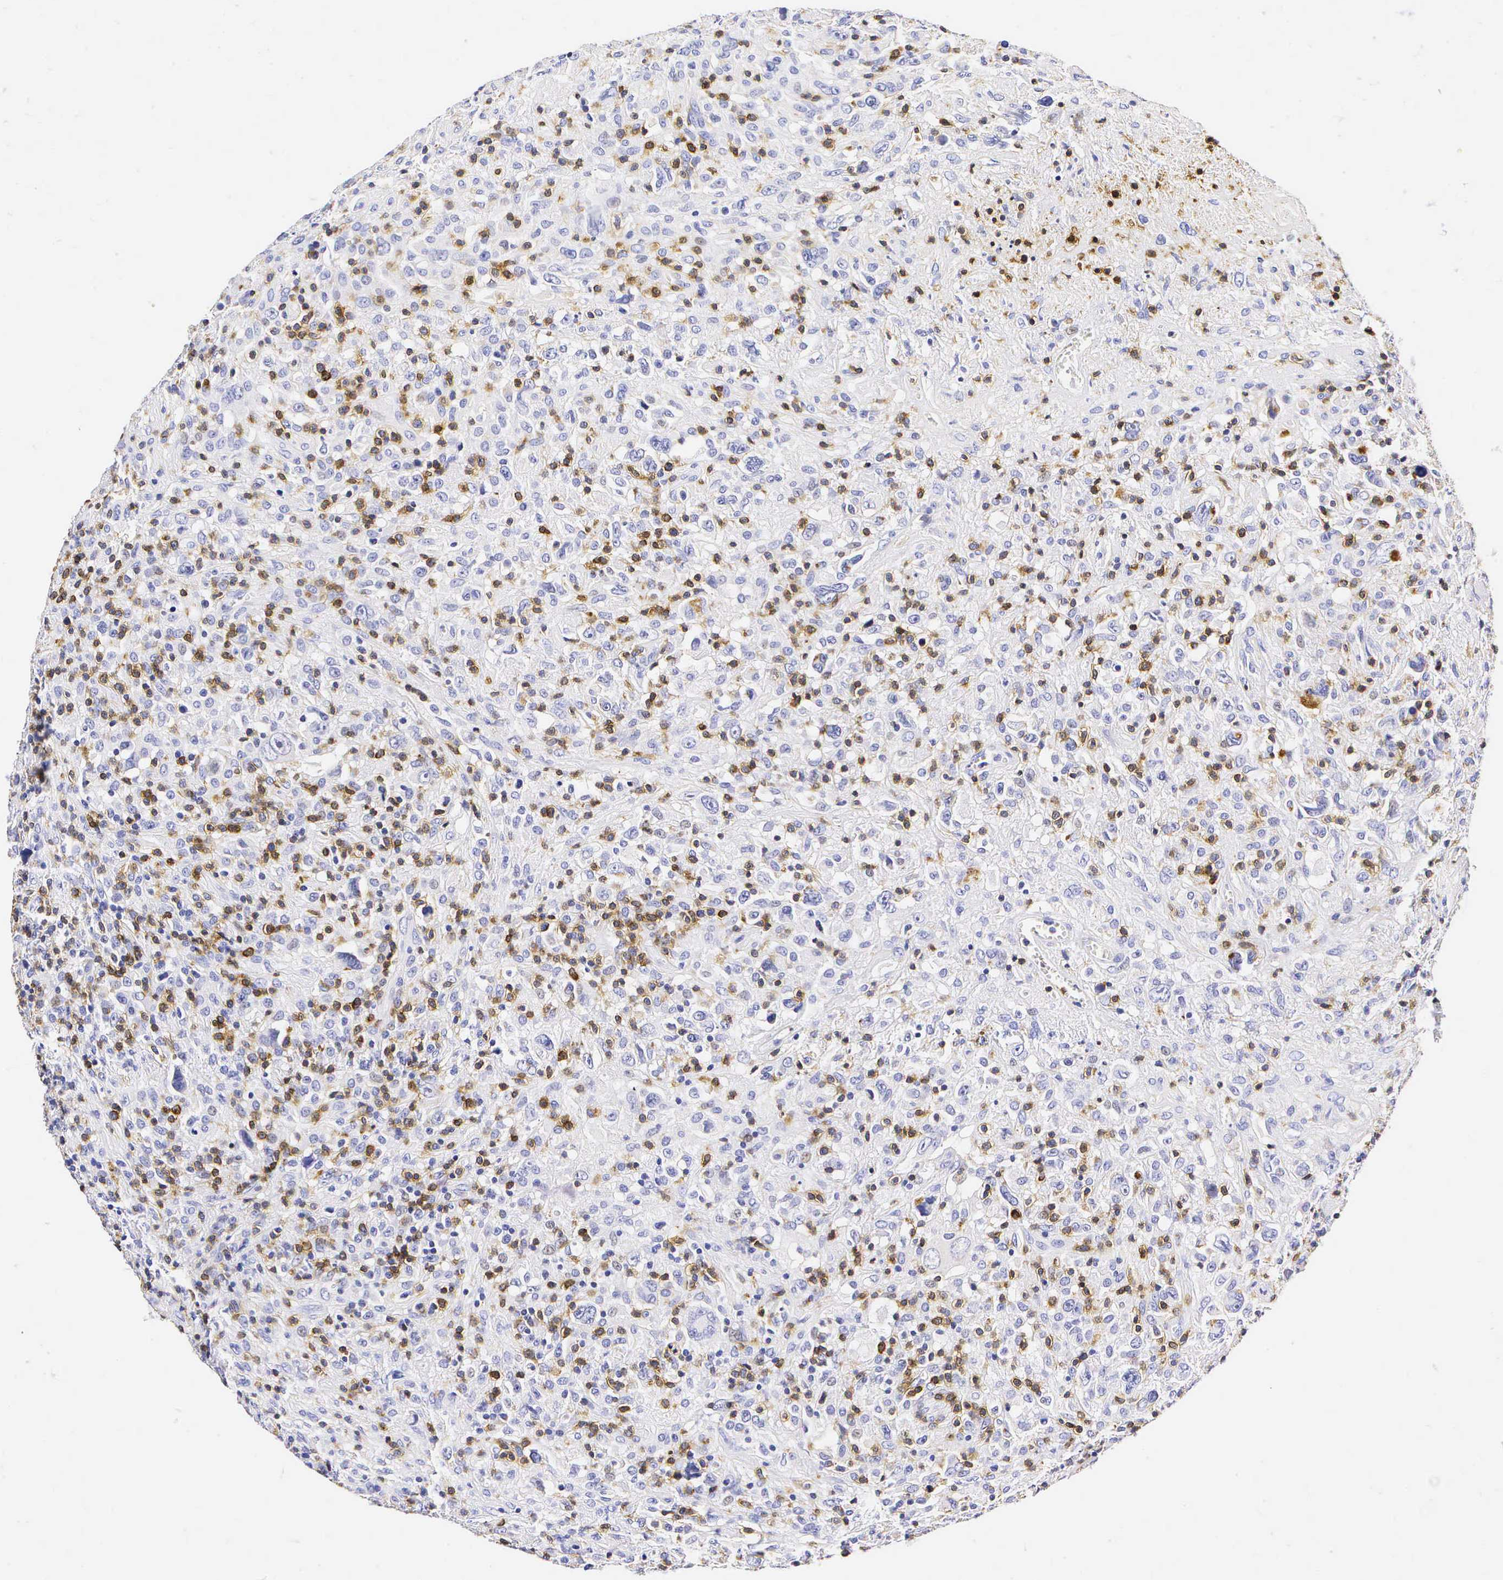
{"staining": {"intensity": "negative", "quantity": "none", "location": "none"}, "tissue": "lymphoma", "cell_type": "Tumor cells", "image_type": "cancer", "snomed": [{"axis": "morphology", "description": "Hodgkin's disease, NOS"}, {"axis": "topography", "description": "Lymph node"}], "caption": "This image is of Hodgkin's disease stained with immunohistochemistry to label a protein in brown with the nuclei are counter-stained blue. There is no expression in tumor cells.", "gene": "CD3E", "patient": {"sex": "male", "age": 46}}